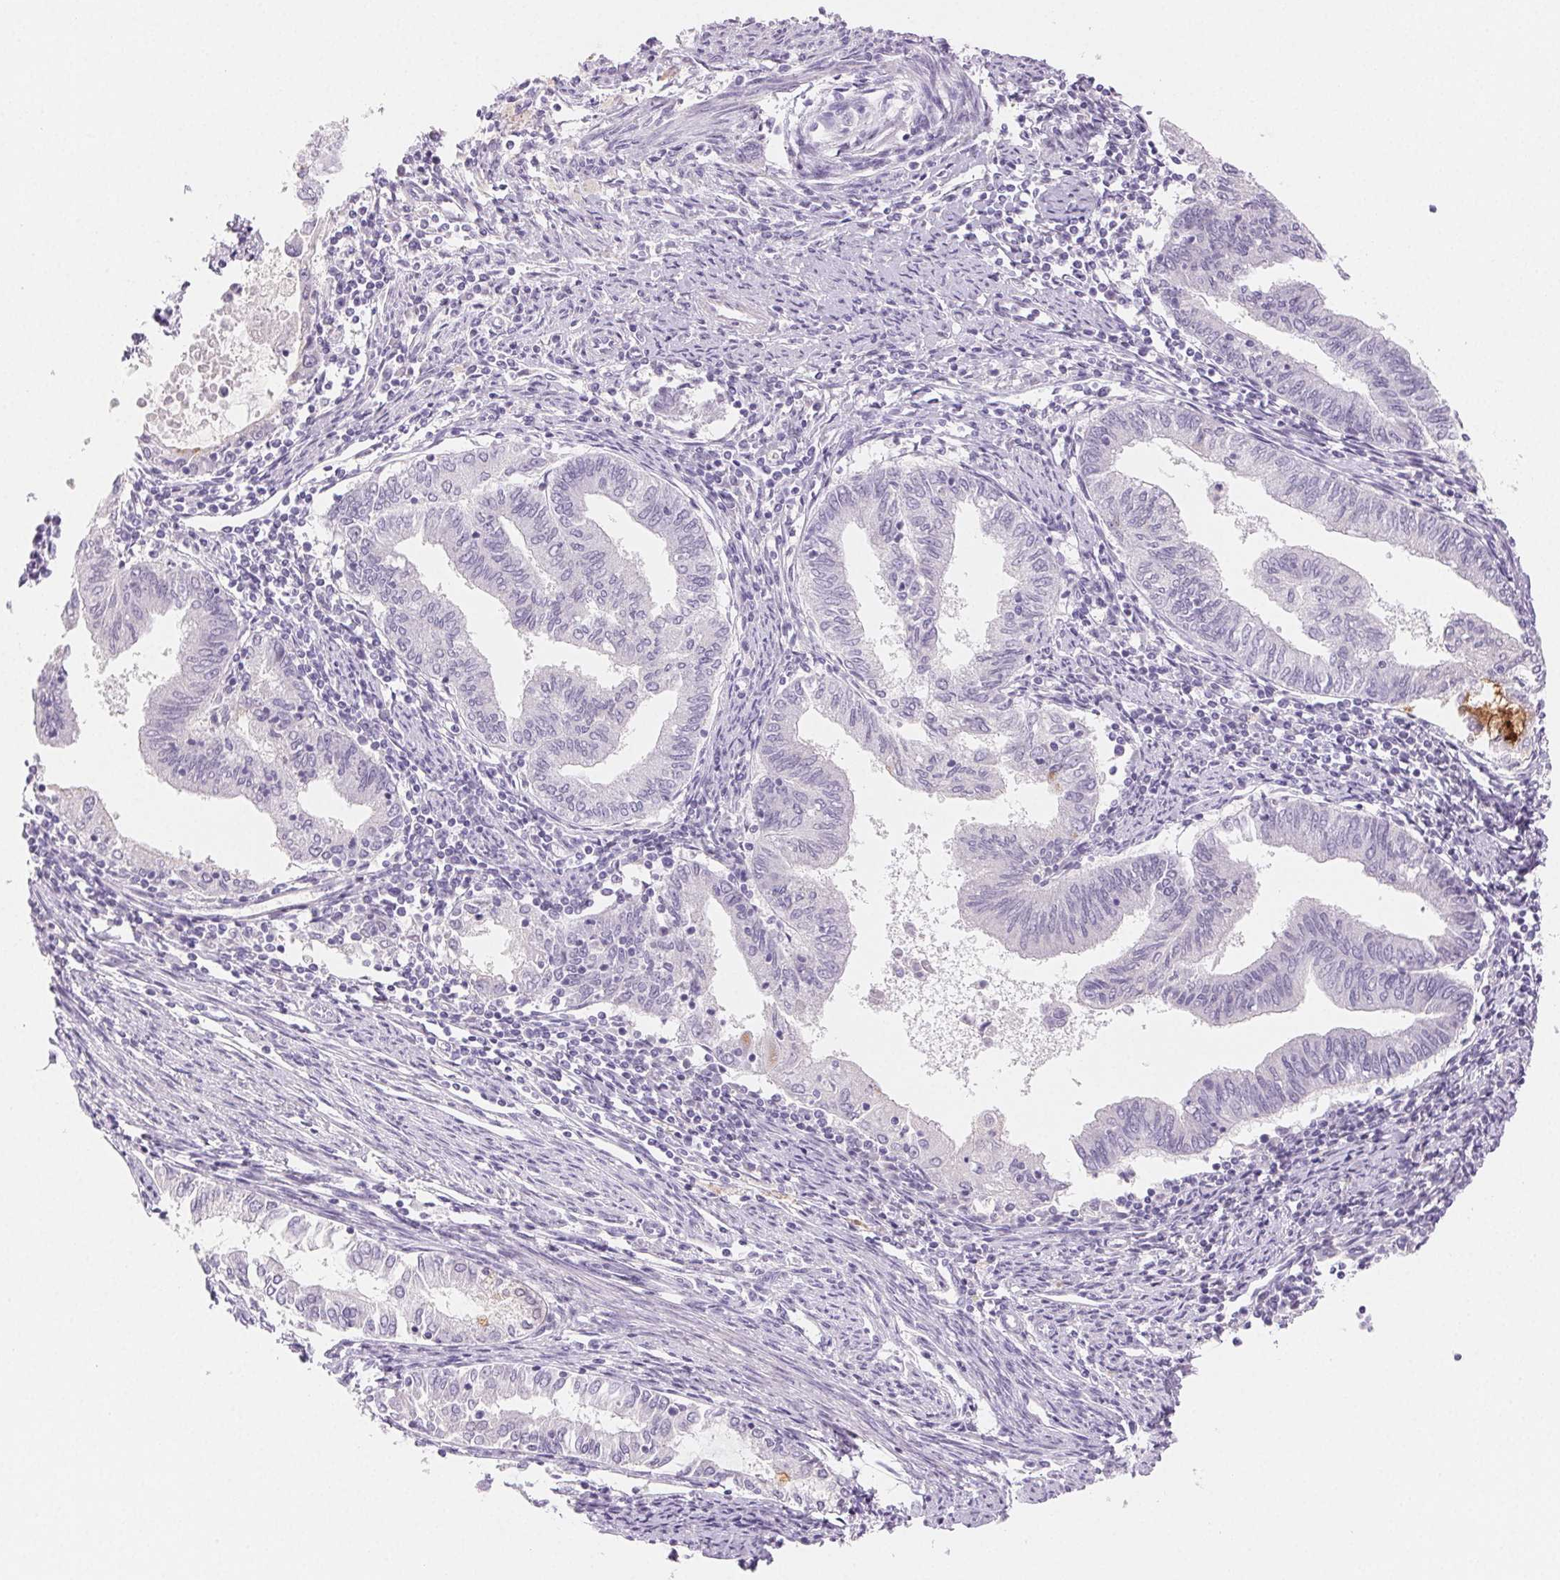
{"staining": {"intensity": "negative", "quantity": "none", "location": "none"}, "tissue": "endometrial cancer", "cell_type": "Tumor cells", "image_type": "cancer", "snomed": [{"axis": "morphology", "description": "Adenocarcinoma, NOS"}, {"axis": "topography", "description": "Endometrium"}], "caption": "IHC of endometrial cancer displays no staining in tumor cells. Brightfield microscopy of immunohistochemistry stained with DAB (brown) and hematoxylin (blue), captured at high magnification.", "gene": "BPIFB2", "patient": {"sex": "female", "age": 79}}